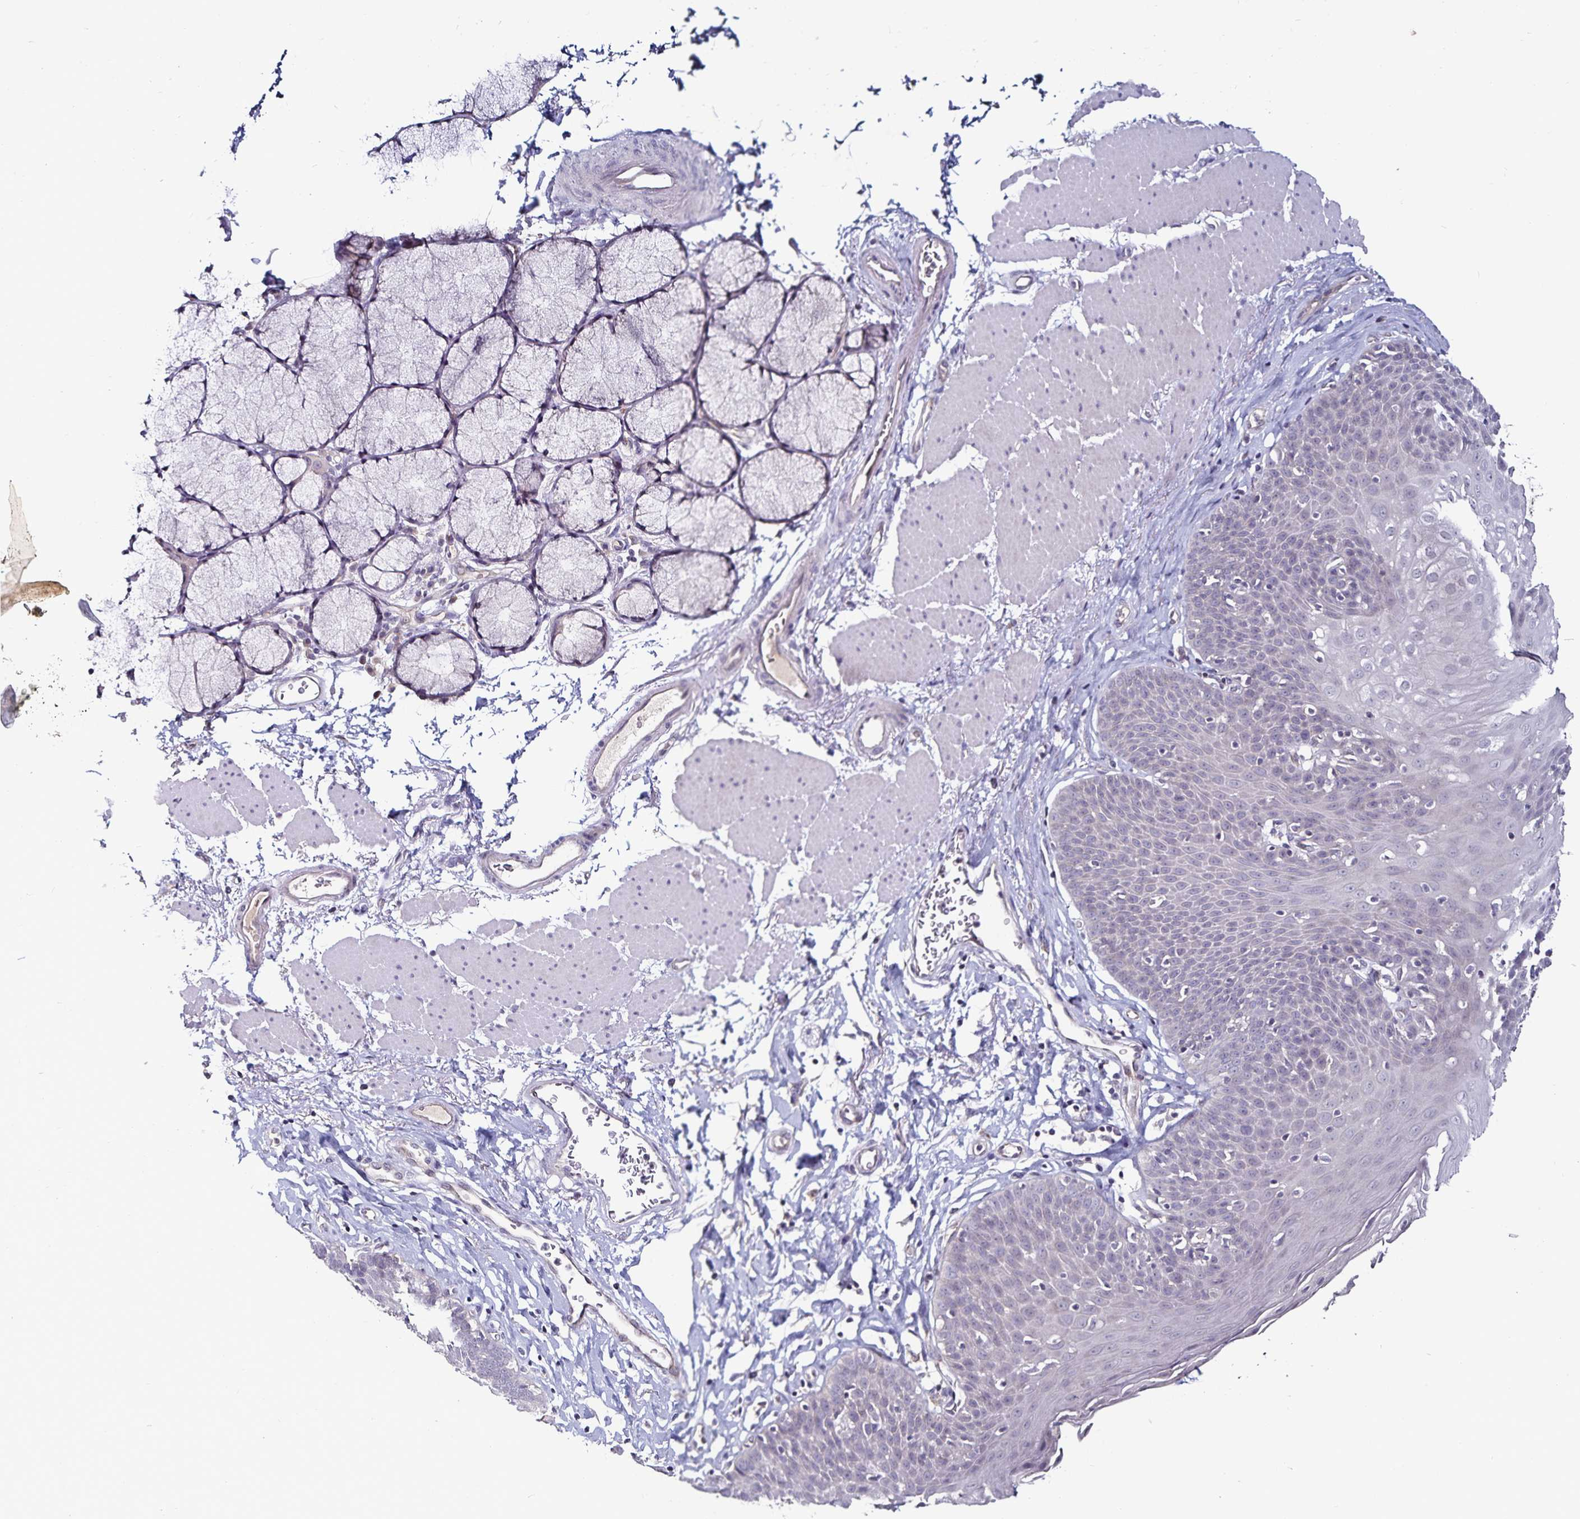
{"staining": {"intensity": "negative", "quantity": "none", "location": "none"}, "tissue": "esophagus", "cell_type": "Squamous epithelial cells", "image_type": "normal", "snomed": [{"axis": "morphology", "description": "Normal tissue, NOS"}, {"axis": "topography", "description": "Esophagus"}], "caption": "Photomicrograph shows no protein positivity in squamous epithelial cells of unremarkable esophagus.", "gene": "ACSL5", "patient": {"sex": "female", "age": 81}}